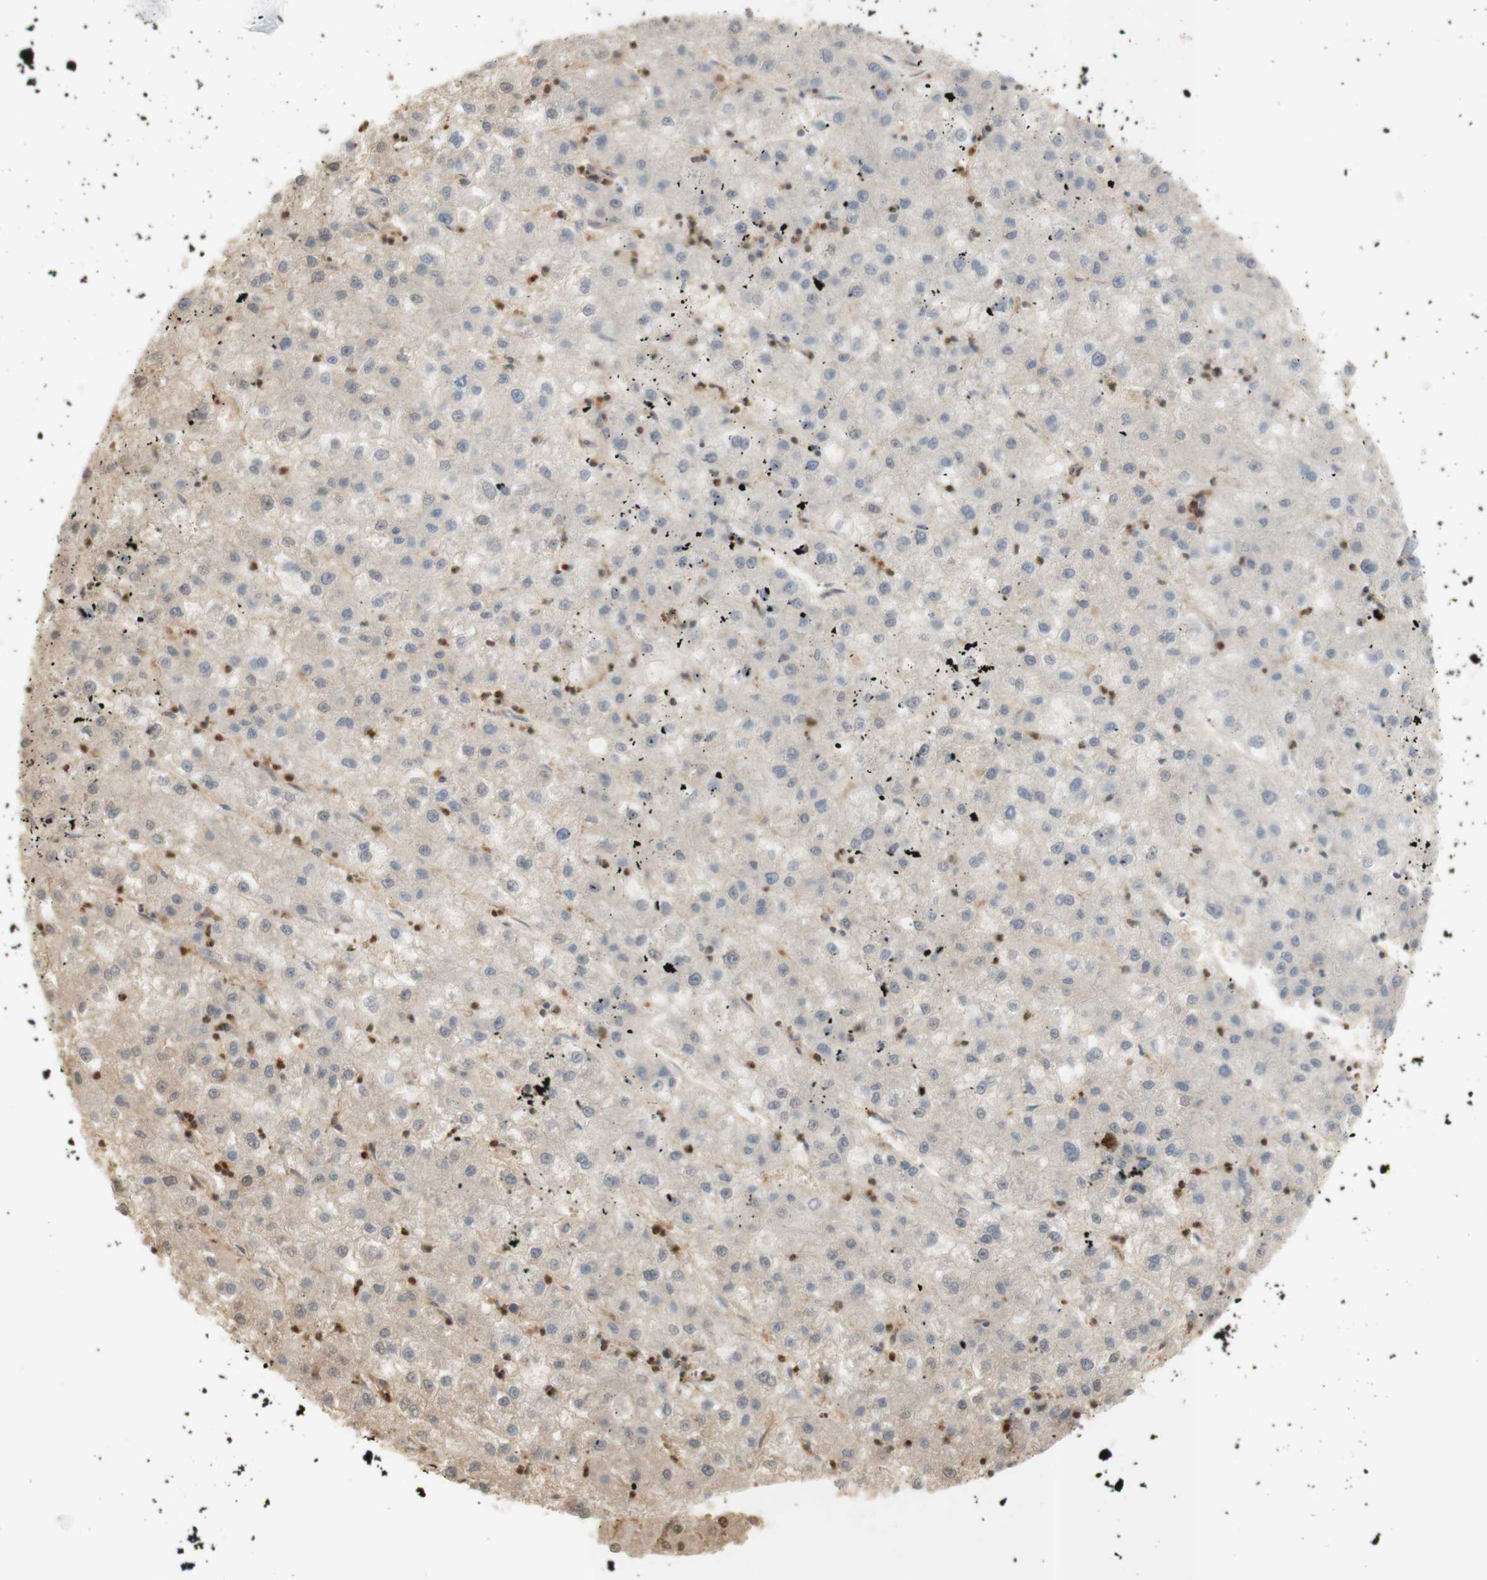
{"staining": {"intensity": "weak", "quantity": "<25%", "location": "cytoplasmic/membranous"}, "tissue": "liver cancer", "cell_type": "Tumor cells", "image_type": "cancer", "snomed": [{"axis": "morphology", "description": "Carcinoma, Hepatocellular, NOS"}, {"axis": "topography", "description": "Liver"}], "caption": "Photomicrograph shows no protein expression in tumor cells of liver hepatocellular carcinoma tissue.", "gene": "NAP1L4", "patient": {"sex": "male", "age": 72}}